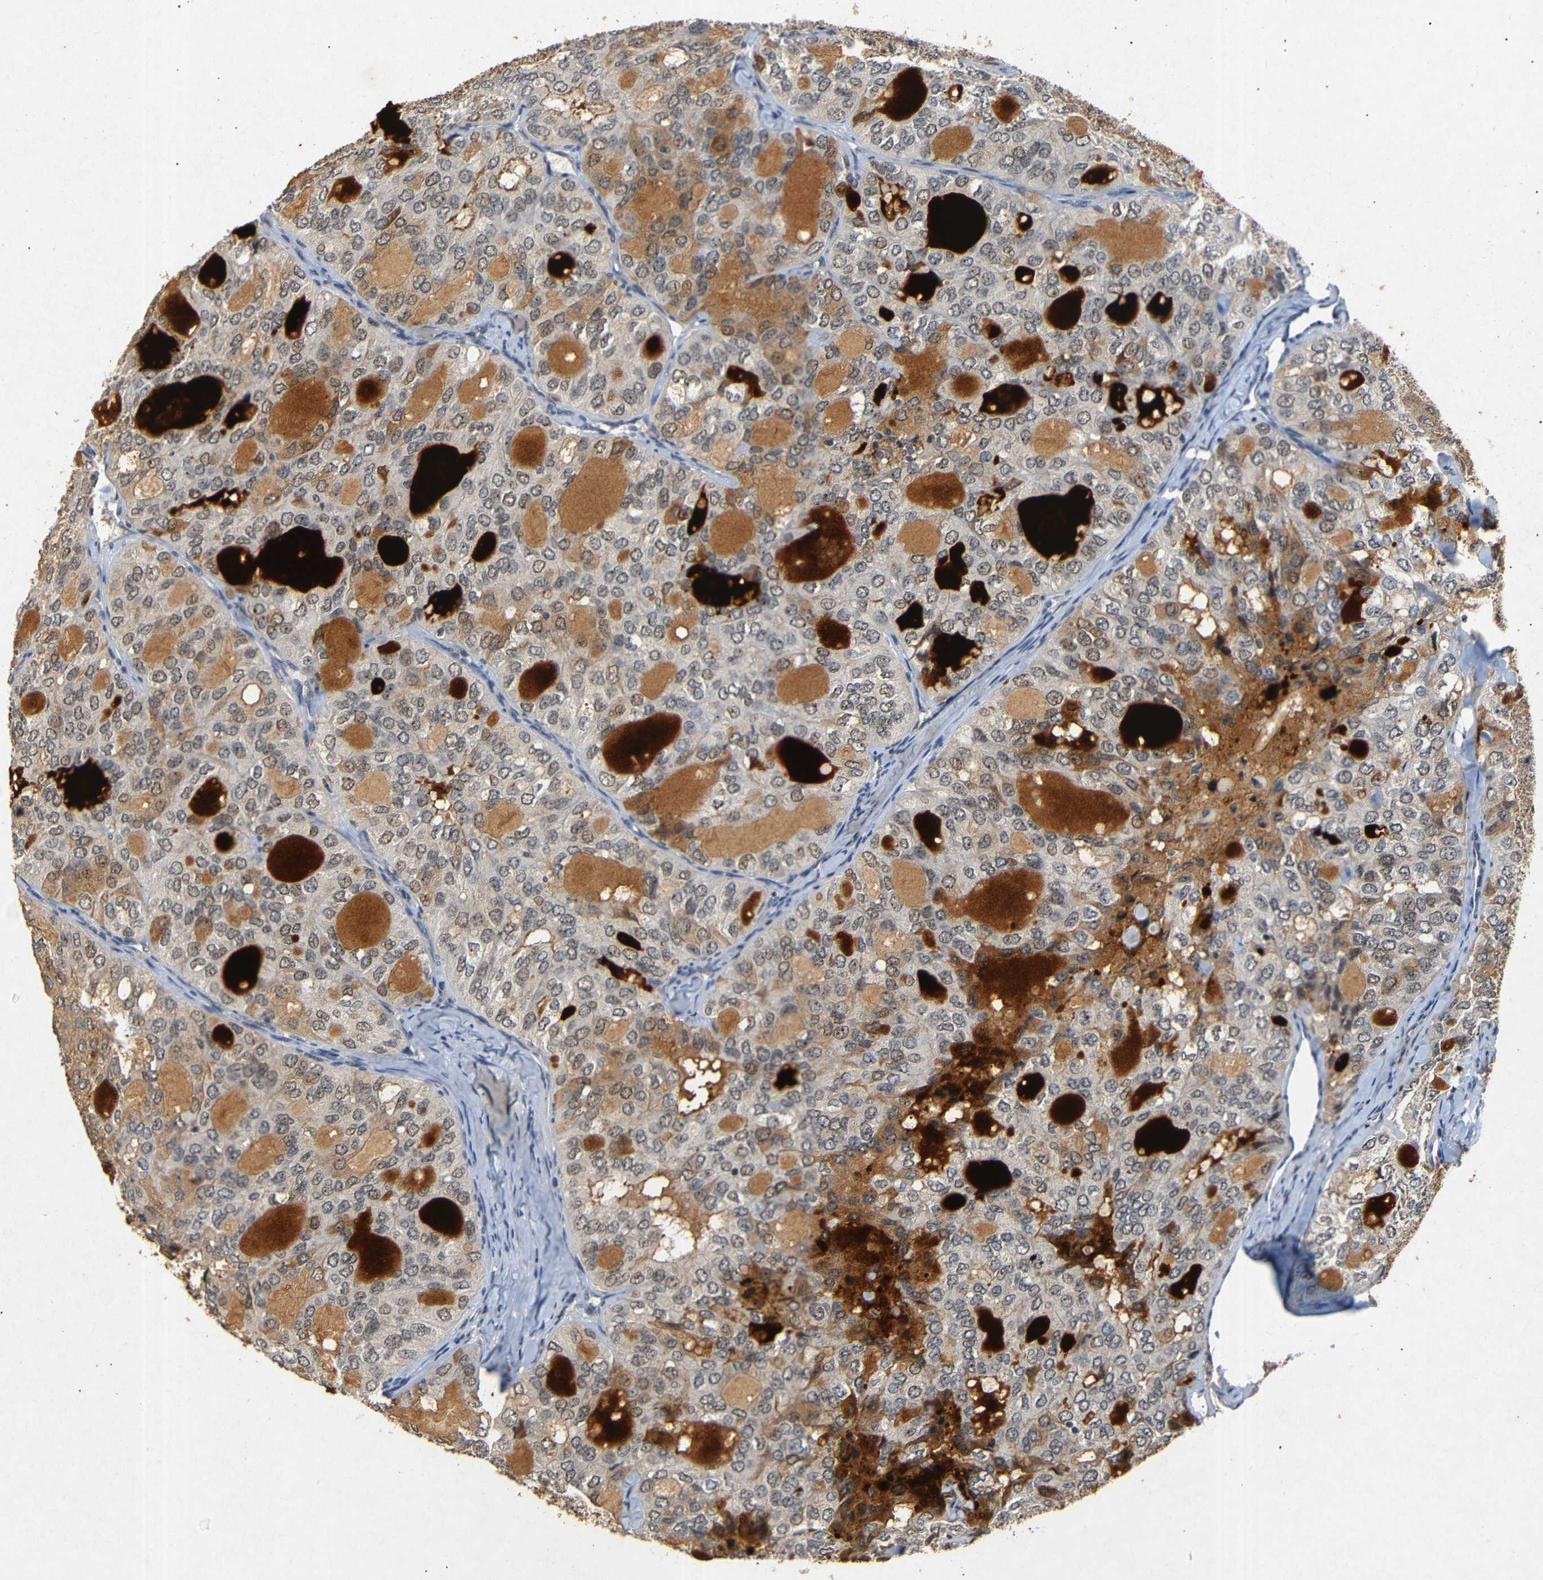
{"staining": {"intensity": "moderate", "quantity": "25%-75%", "location": "cytoplasmic/membranous,nuclear"}, "tissue": "thyroid cancer", "cell_type": "Tumor cells", "image_type": "cancer", "snomed": [{"axis": "morphology", "description": "Follicular adenoma carcinoma, NOS"}, {"axis": "topography", "description": "Thyroid gland"}], "caption": "Moderate cytoplasmic/membranous and nuclear protein positivity is seen in about 25%-75% of tumor cells in thyroid cancer. (DAB IHC with brightfield microscopy, high magnification).", "gene": "PARN", "patient": {"sex": "male", "age": 75}}